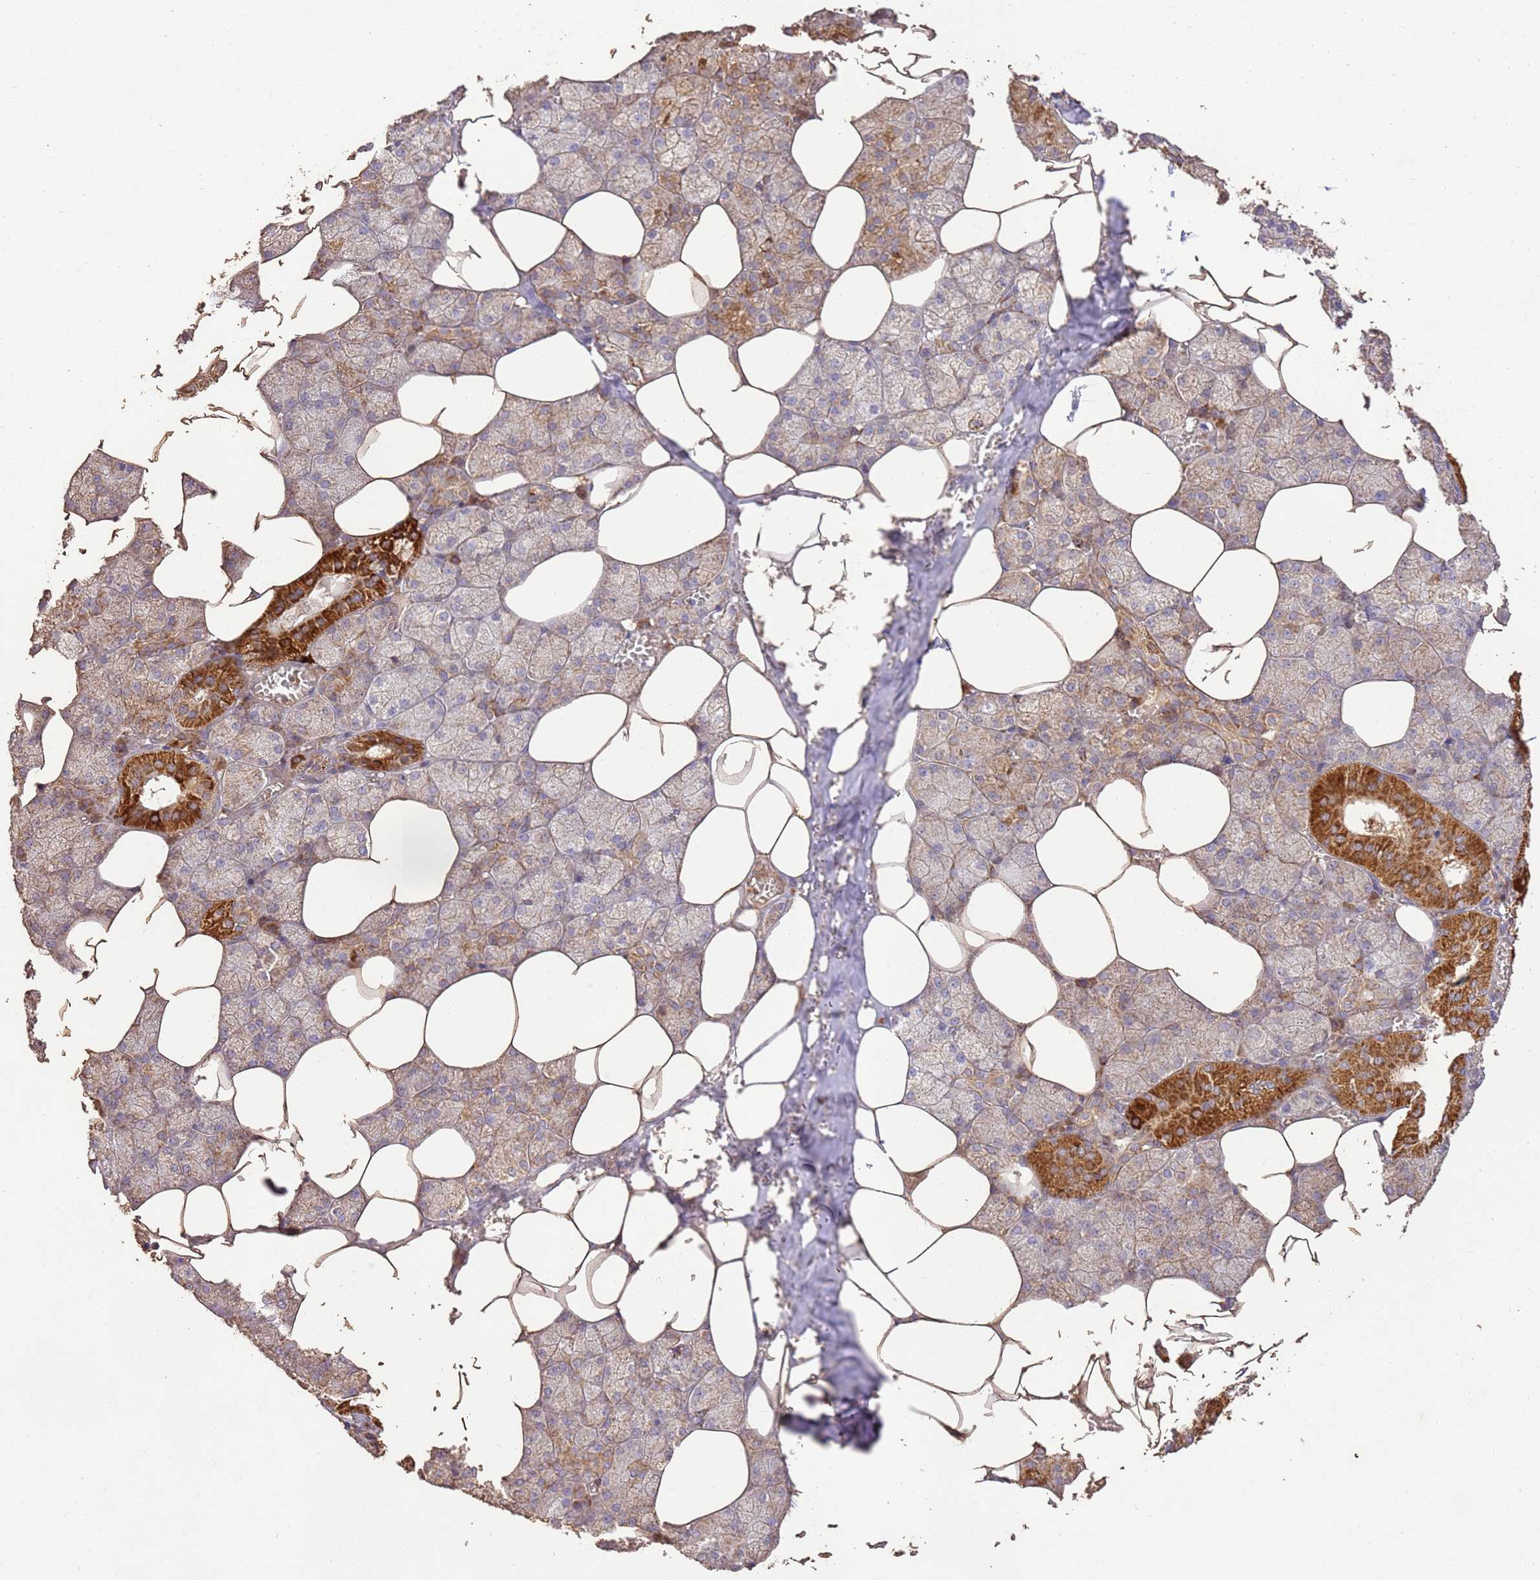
{"staining": {"intensity": "strong", "quantity": "<25%", "location": "cytoplasmic/membranous"}, "tissue": "salivary gland", "cell_type": "Glandular cells", "image_type": "normal", "snomed": [{"axis": "morphology", "description": "Normal tissue, NOS"}, {"axis": "topography", "description": "Salivary gland"}], "caption": "Protein analysis of unremarkable salivary gland displays strong cytoplasmic/membranous staining in approximately <25% of glandular cells. The protein of interest is stained brown, and the nuclei are stained in blue (DAB IHC with brightfield microscopy, high magnification).", "gene": "LRRC28", "patient": {"sex": "male", "age": 62}}